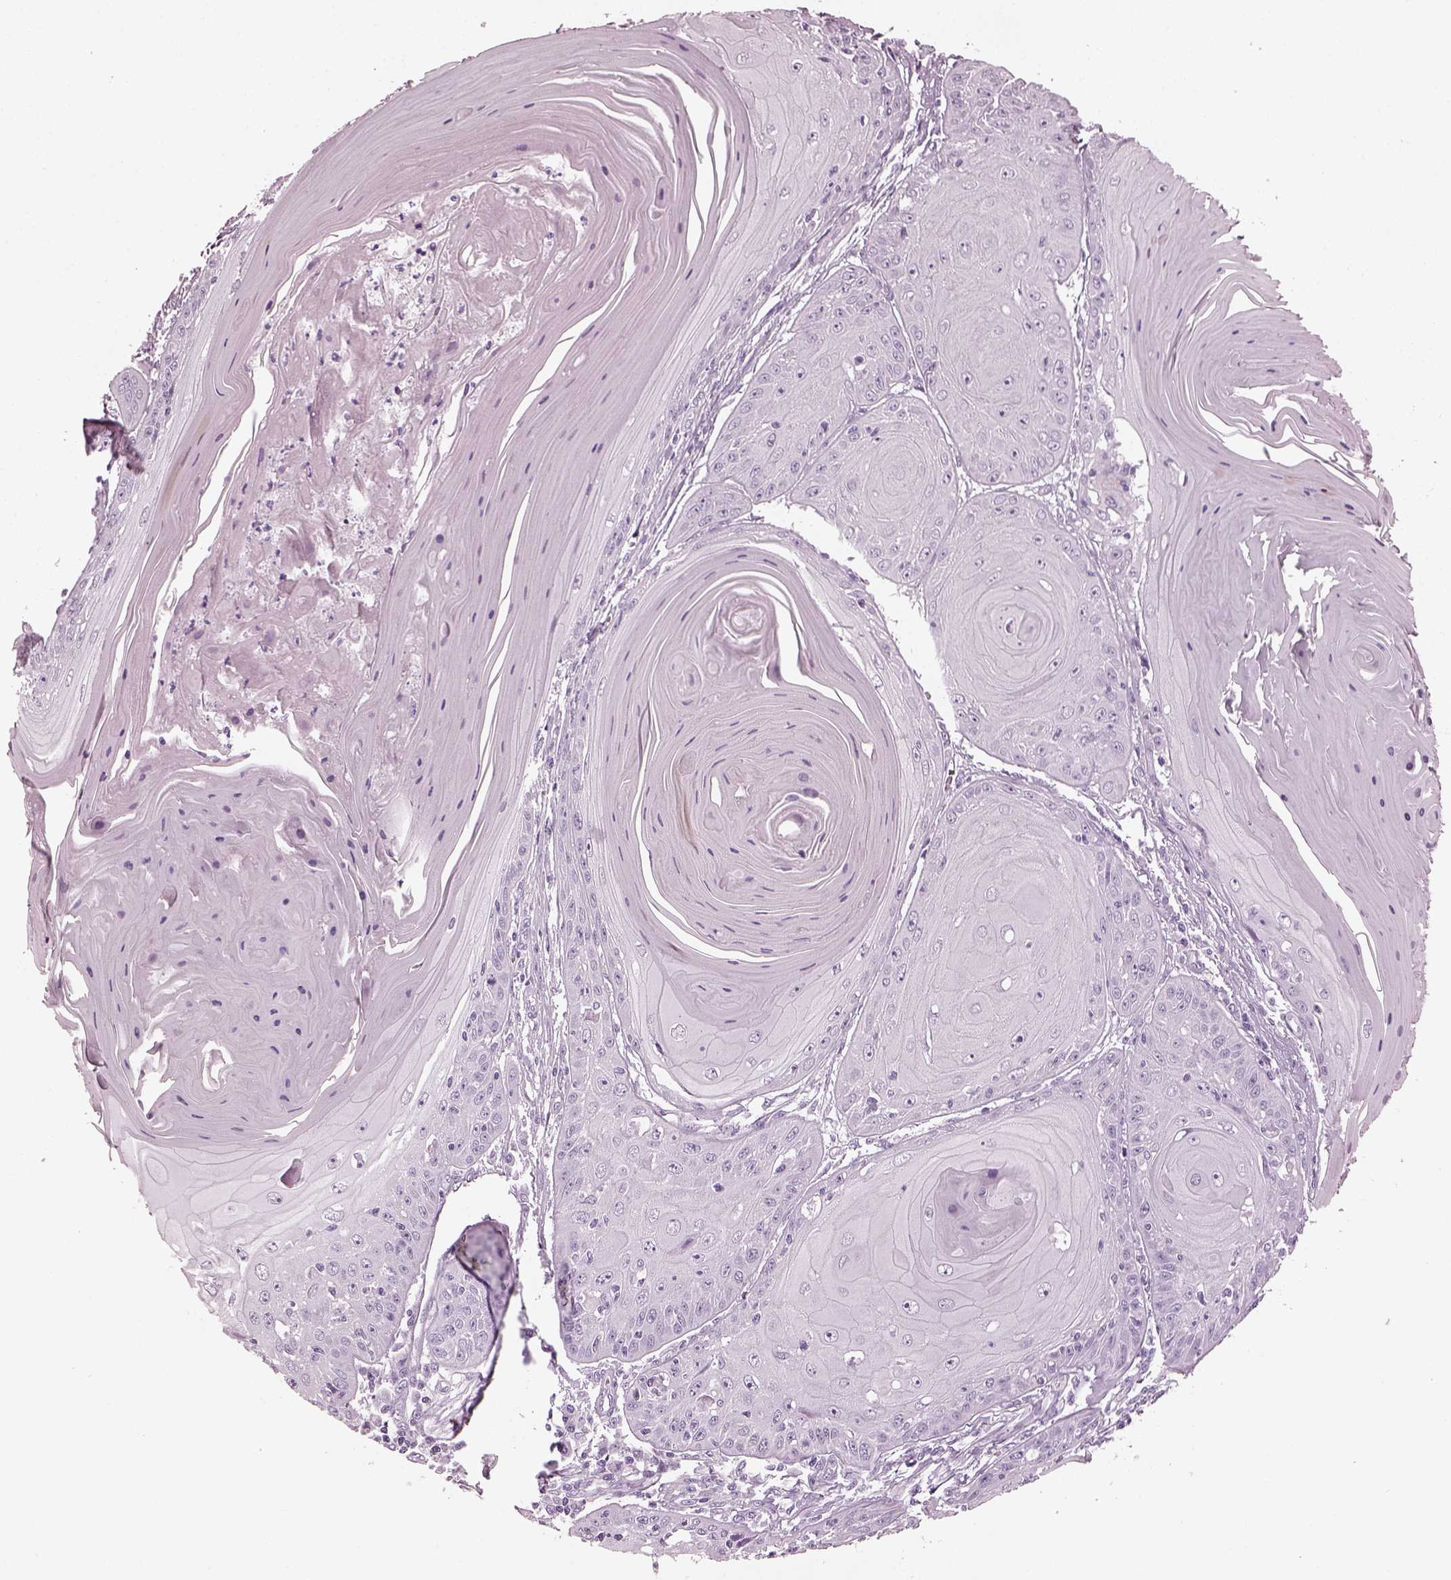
{"staining": {"intensity": "negative", "quantity": "none", "location": "none"}, "tissue": "skin cancer", "cell_type": "Tumor cells", "image_type": "cancer", "snomed": [{"axis": "morphology", "description": "Squamous cell carcinoma, NOS"}, {"axis": "topography", "description": "Skin"}, {"axis": "topography", "description": "Vulva"}], "caption": "Tumor cells are negative for protein expression in human squamous cell carcinoma (skin). (Stains: DAB (3,3'-diaminobenzidine) immunohistochemistry with hematoxylin counter stain, Microscopy: brightfield microscopy at high magnification).", "gene": "PDC", "patient": {"sex": "female", "age": 85}}